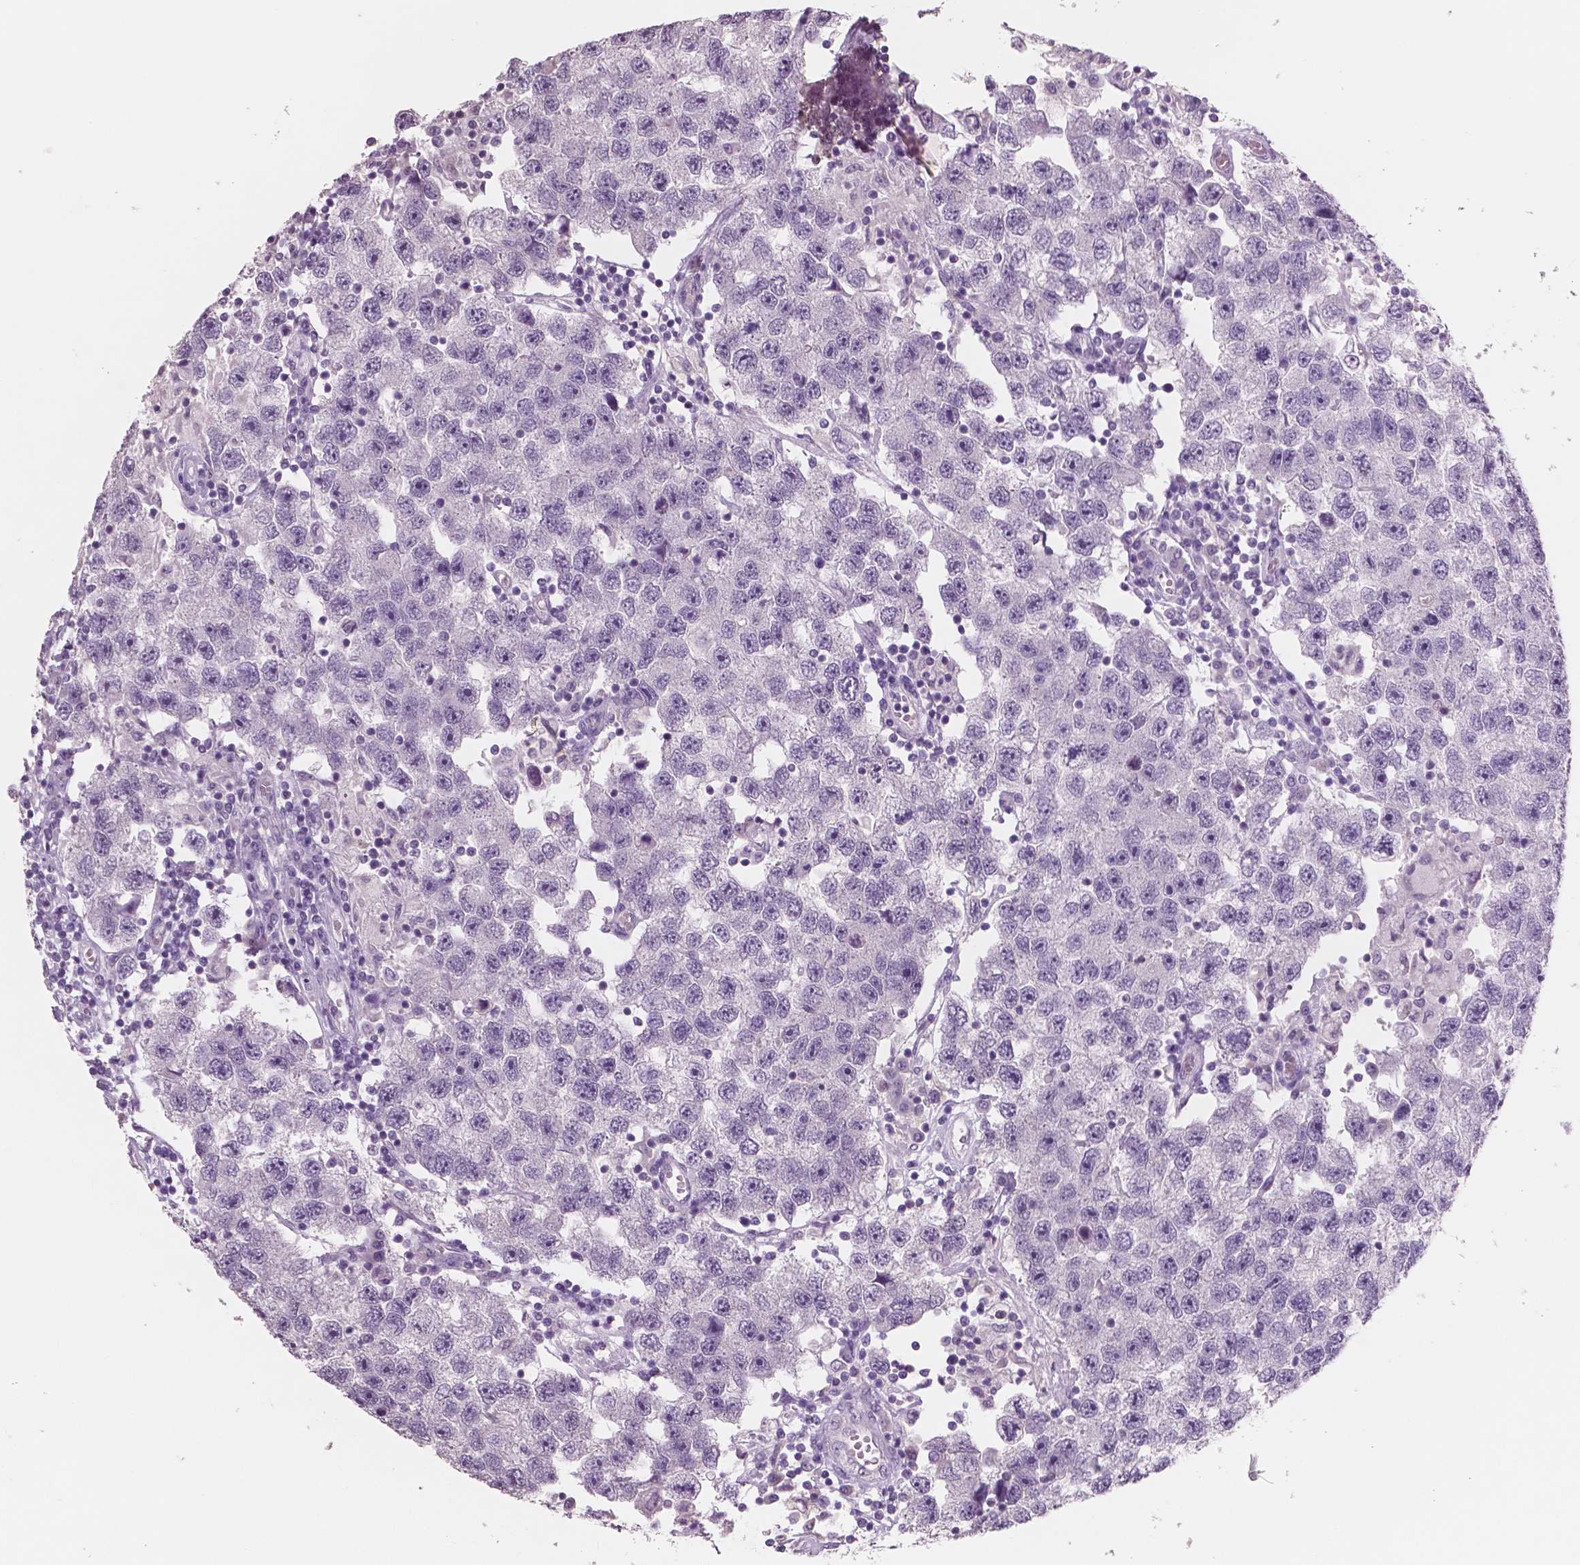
{"staining": {"intensity": "negative", "quantity": "none", "location": "none"}, "tissue": "testis cancer", "cell_type": "Tumor cells", "image_type": "cancer", "snomed": [{"axis": "morphology", "description": "Seminoma, NOS"}, {"axis": "topography", "description": "Testis"}], "caption": "Testis cancer (seminoma) stained for a protein using immunohistochemistry (IHC) displays no expression tumor cells.", "gene": "NECAB1", "patient": {"sex": "male", "age": 26}}